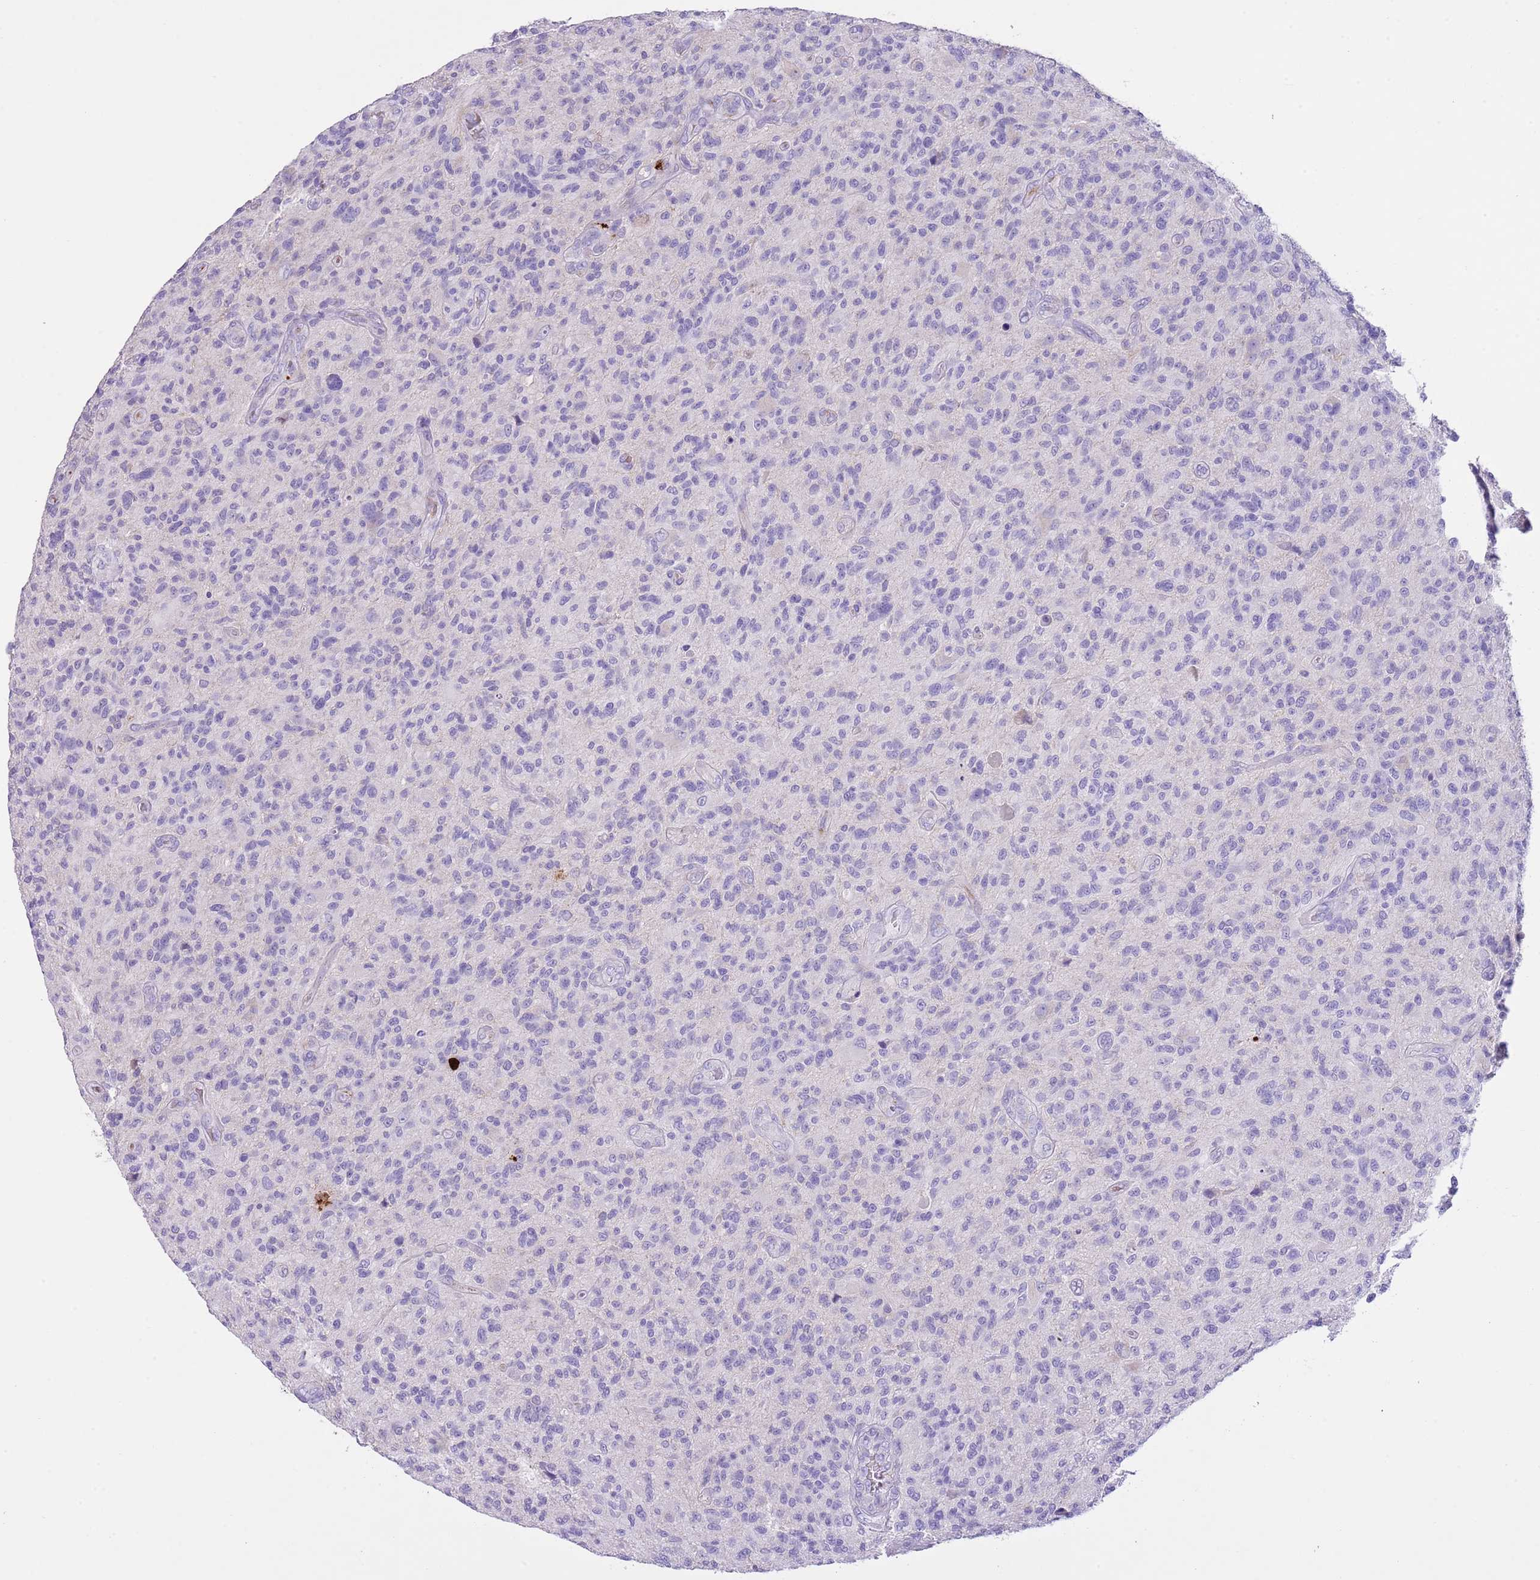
{"staining": {"intensity": "negative", "quantity": "none", "location": "none"}, "tissue": "glioma", "cell_type": "Tumor cells", "image_type": "cancer", "snomed": [{"axis": "morphology", "description": "Glioma, malignant, High grade"}, {"axis": "topography", "description": "Brain"}], "caption": "Immunohistochemical staining of glioma demonstrates no significant staining in tumor cells.", "gene": "CLEC2A", "patient": {"sex": "male", "age": 47}}